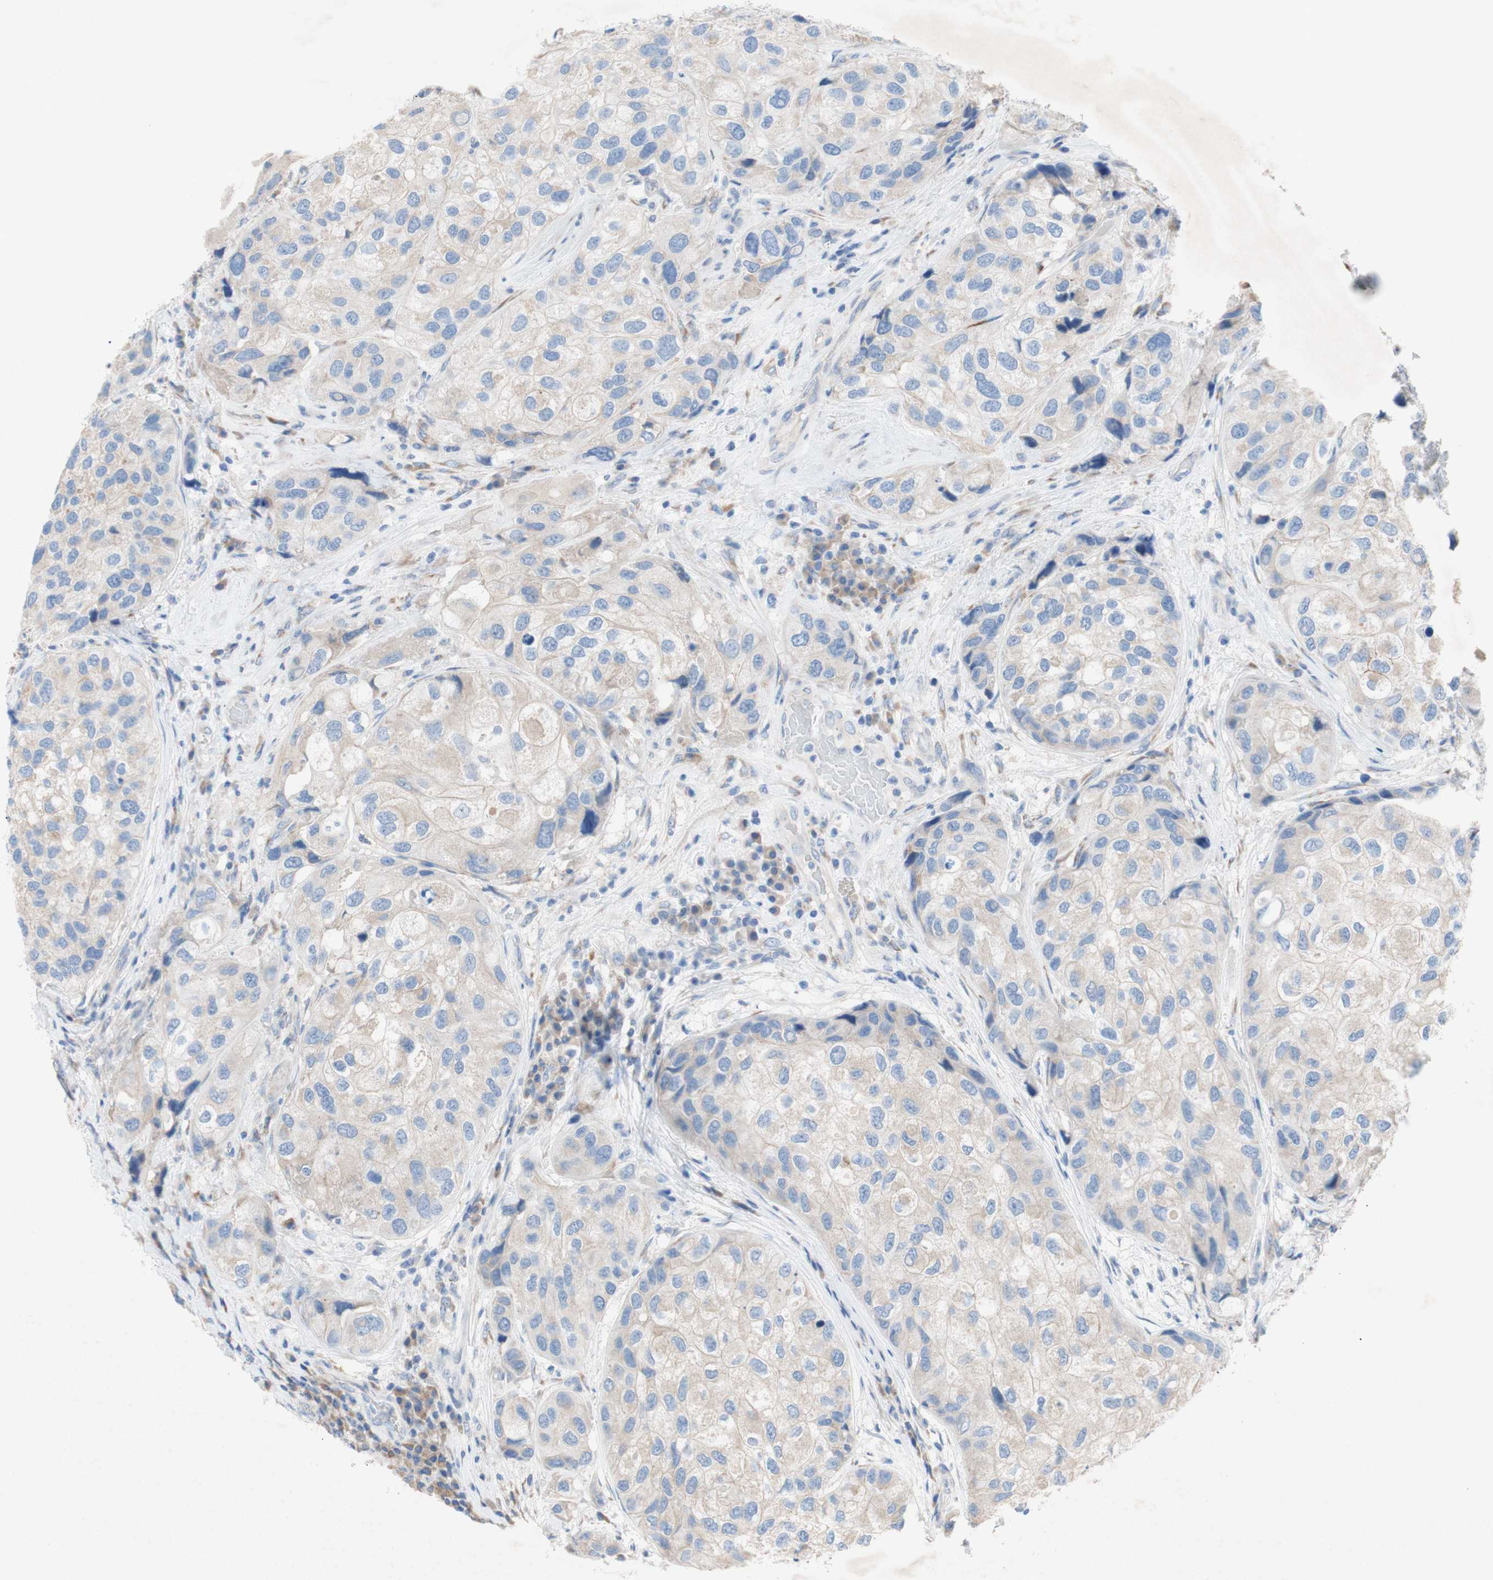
{"staining": {"intensity": "negative", "quantity": "none", "location": "none"}, "tissue": "urothelial cancer", "cell_type": "Tumor cells", "image_type": "cancer", "snomed": [{"axis": "morphology", "description": "Urothelial carcinoma, High grade"}, {"axis": "topography", "description": "Urinary bladder"}], "caption": "A photomicrograph of urothelial carcinoma (high-grade) stained for a protein reveals no brown staining in tumor cells. Nuclei are stained in blue.", "gene": "TMIGD2", "patient": {"sex": "female", "age": 64}}